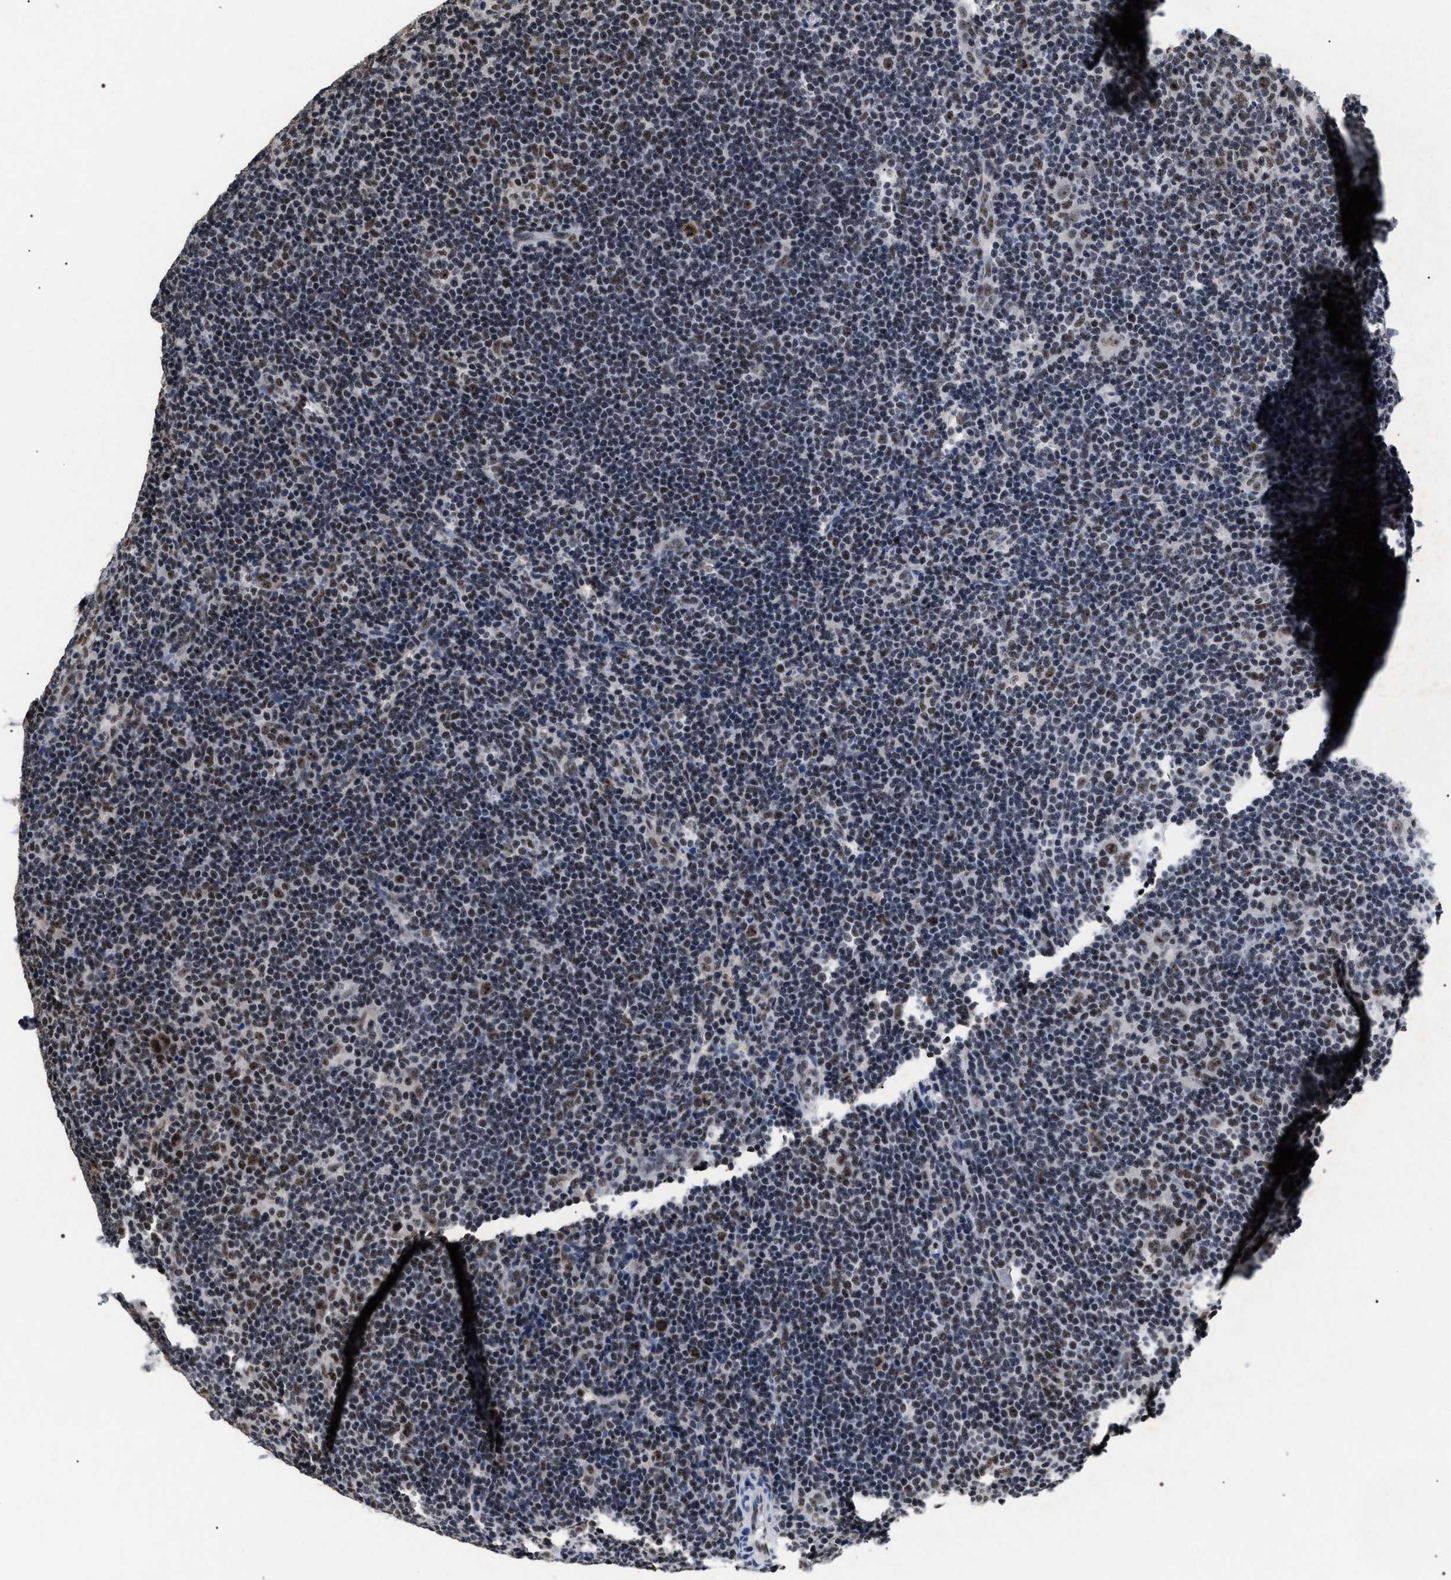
{"staining": {"intensity": "moderate", "quantity": "25%-75%", "location": "nuclear"}, "tissue": "lymphoma", "cell_type": "Tumor cells", "image_type": "cancer", "snomed": [{"axis": "morphology", "description": "Hodgkin's disease, NOS"}, {"axis": "topography", "description": "Lymph node"}], "caption": "Moderate nuclear expression is seen in approximately 25%-75% of tumor cells in lymphoma.", "gene": "RRP1B", "patient": {"sex": "female", "age": 57}}